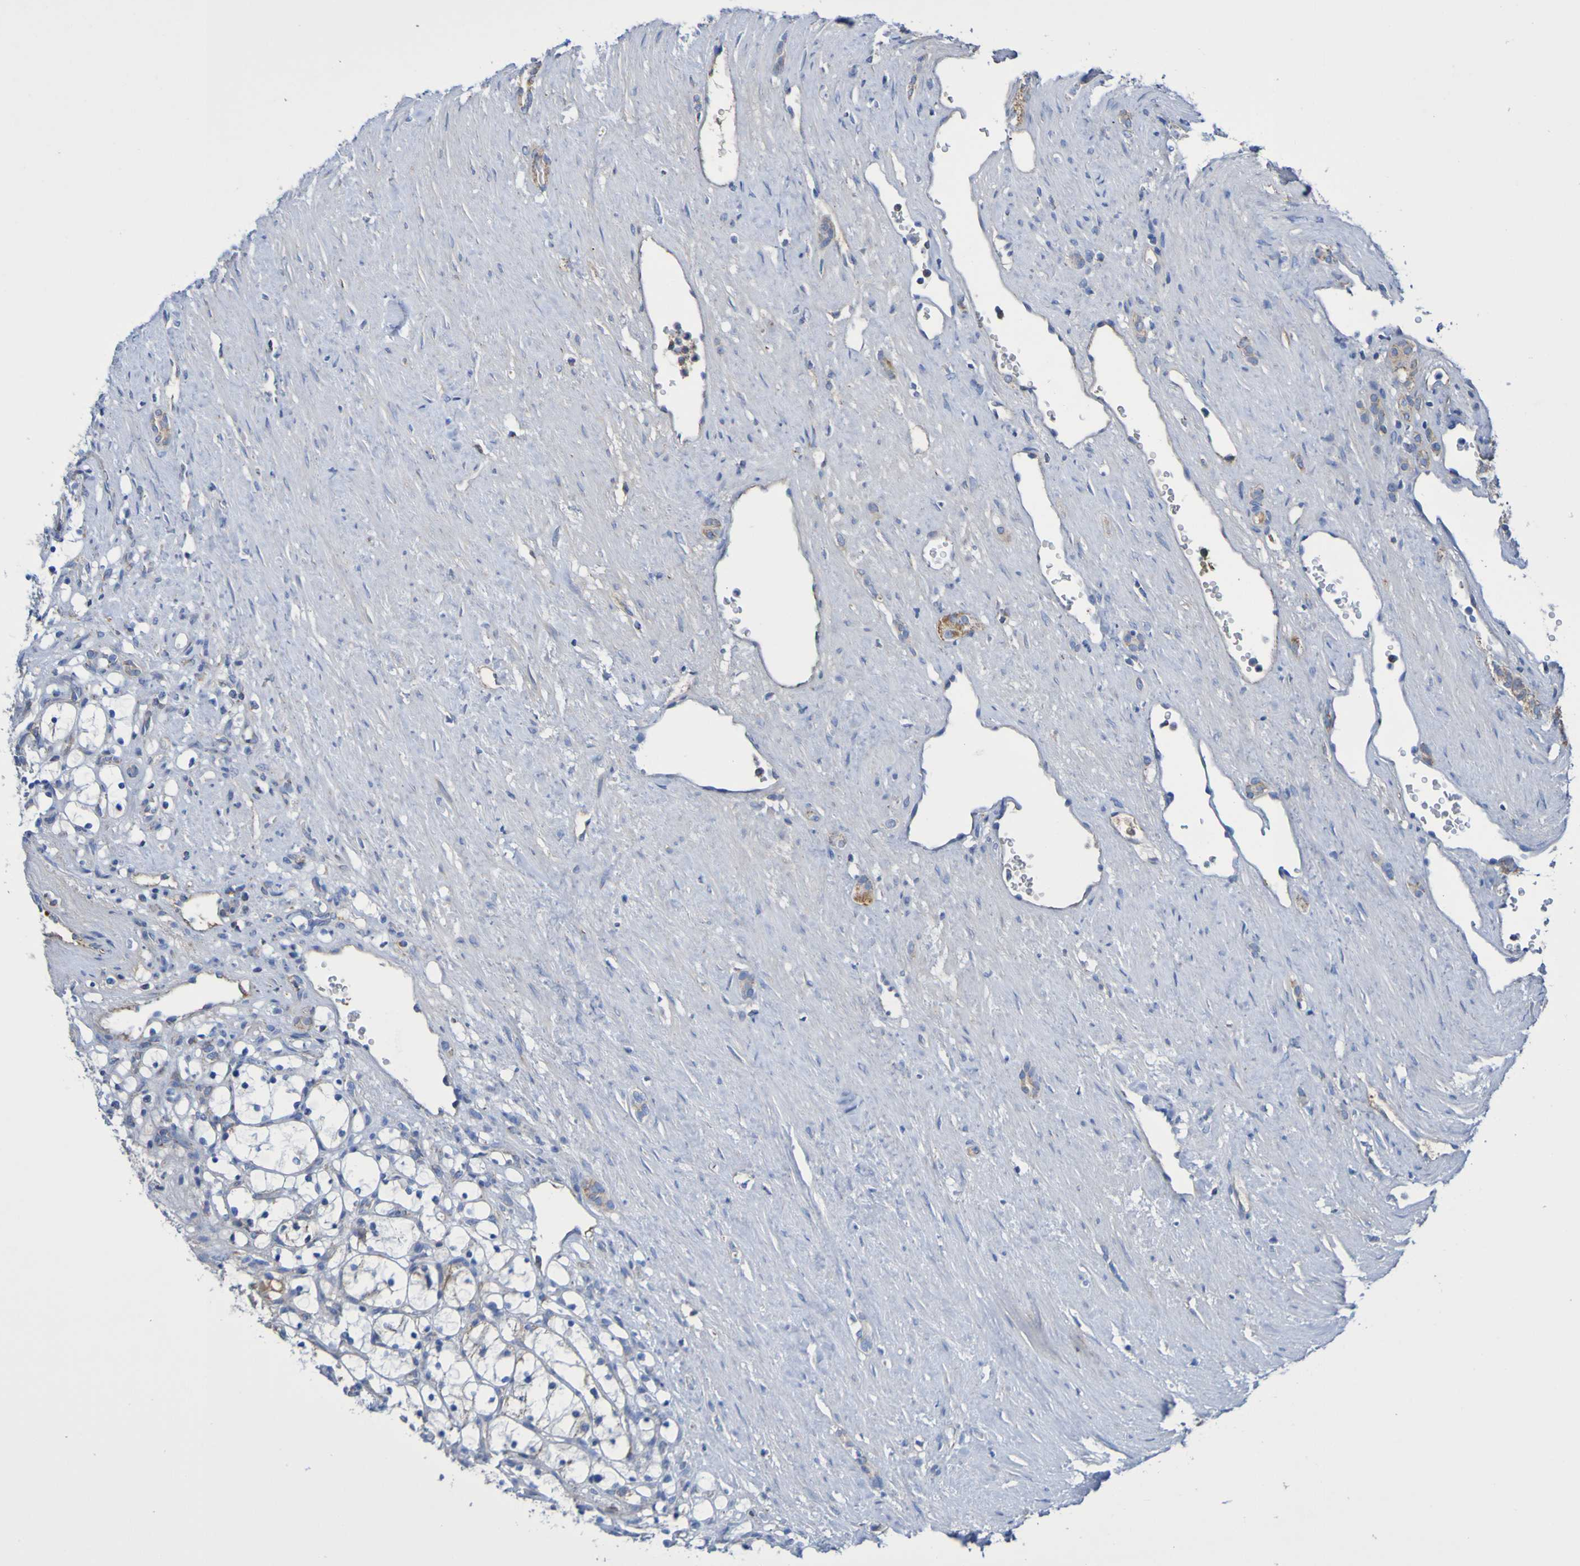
{"staining": {"intensity": "negative", "quantity": "none", "location": "none"}, "tissue": "renal cancer", "cell_type": "Tumor cells", "image_type": "cancer", "snomed": [{"axis": "morphology", "description": "Adenocarcinoma, NOS"}, {"axis": "topography", "description": "Kidney"}], "caption": "This micrograph is of adenocarcinoma (renal) stained with immunohistochemistry (IHC) to label a protein in brown with the nuclei are counter-stained blue. There is no staining in tumor cells. (DAB immunohistochemistry (IHC) visualized using brightfield microscopy, high magnification).", "gene": "CNTN2", "patient": {"sex": "female", "age": 69}}